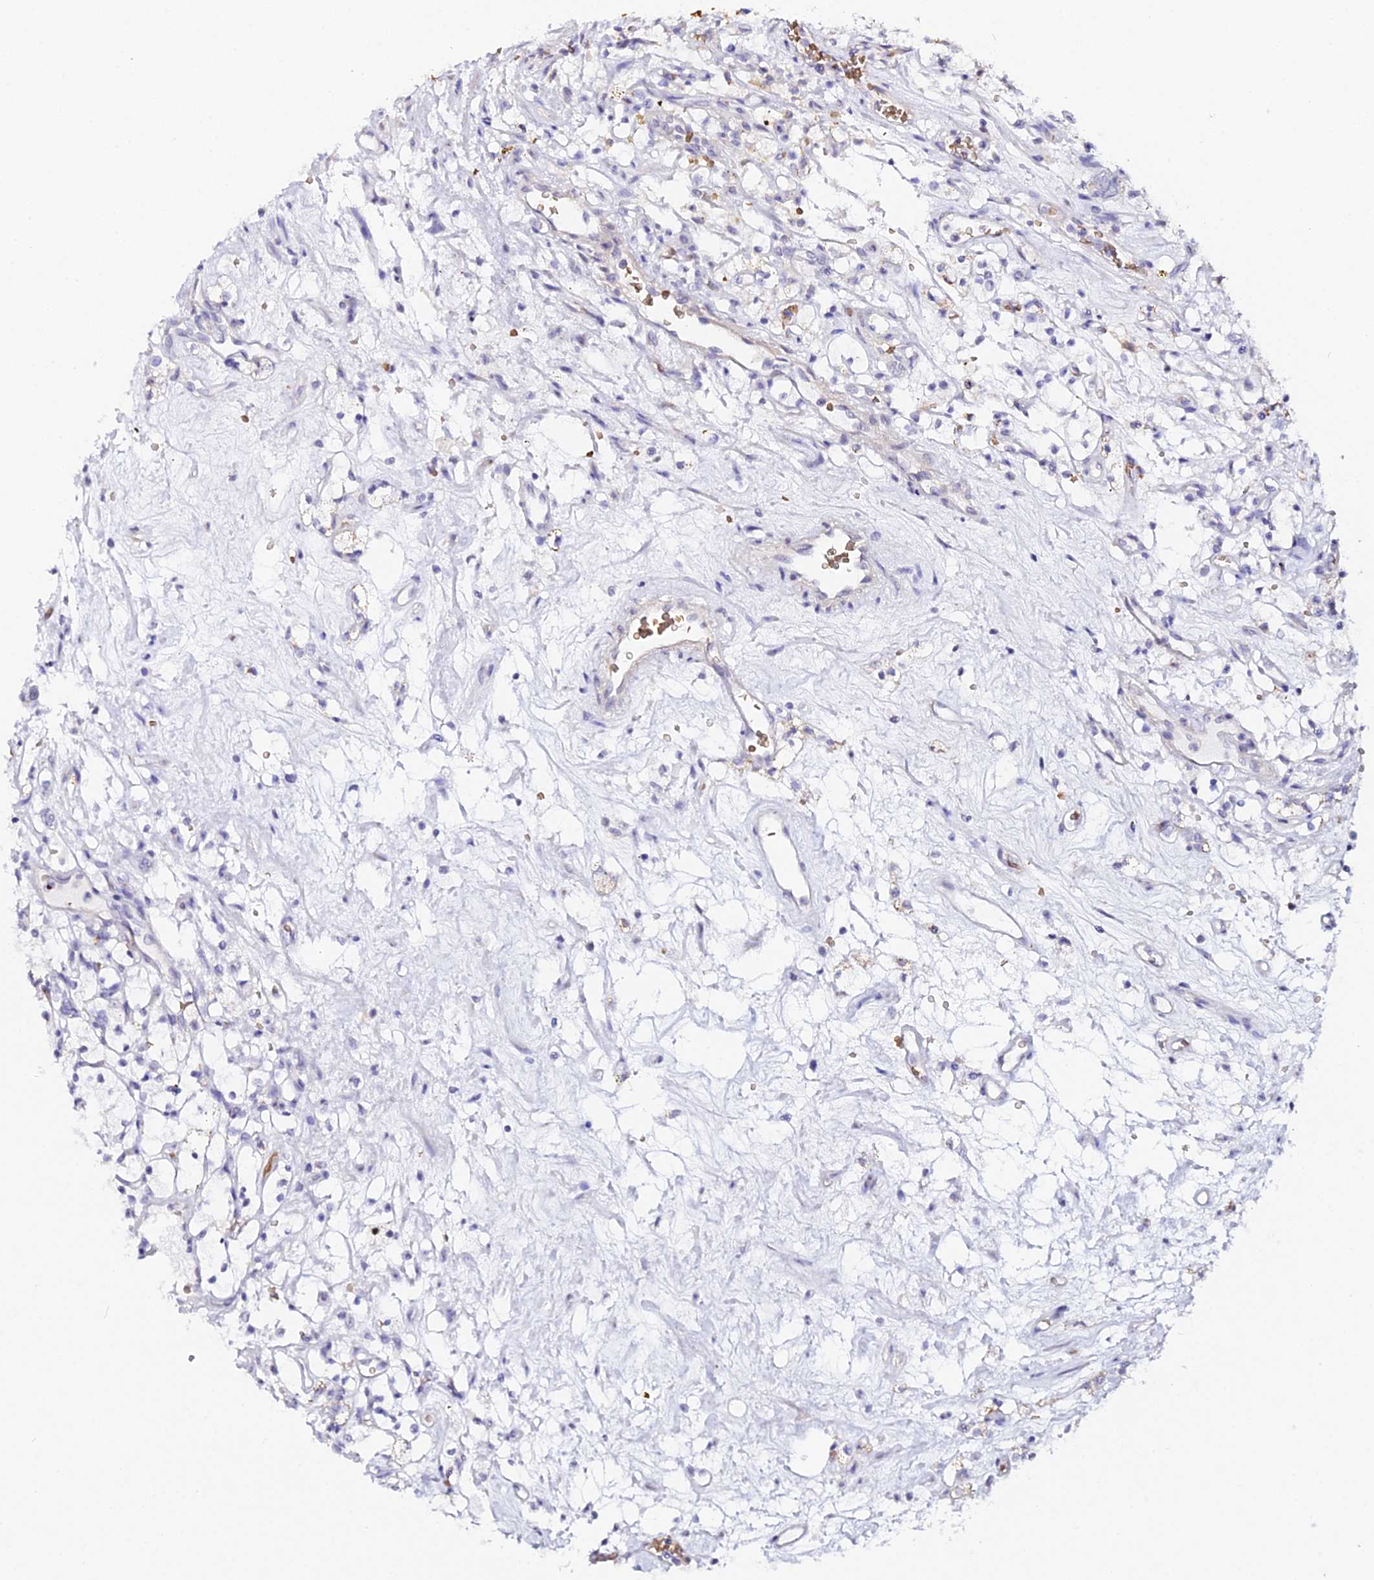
{"staining": {"intensity": "negative", "quantity": "none", "location": "none"}, "tissue": "renal cancer", "cell_type": "Tumor cells", "image_type": "cancer", "snomed": [{"axis": "morphology", "description": "Adenocarcinoma, NOS"}, {"axis": "topography", "description": "Kidney"}], "caption": "High power microscopy histopathology image of an IHC histopathology image of renal adenocarcinoma, revealing no significant expression in tumor cells.", "gene": "CFAP45", "patient": {"sex": "female", "age": 69}}